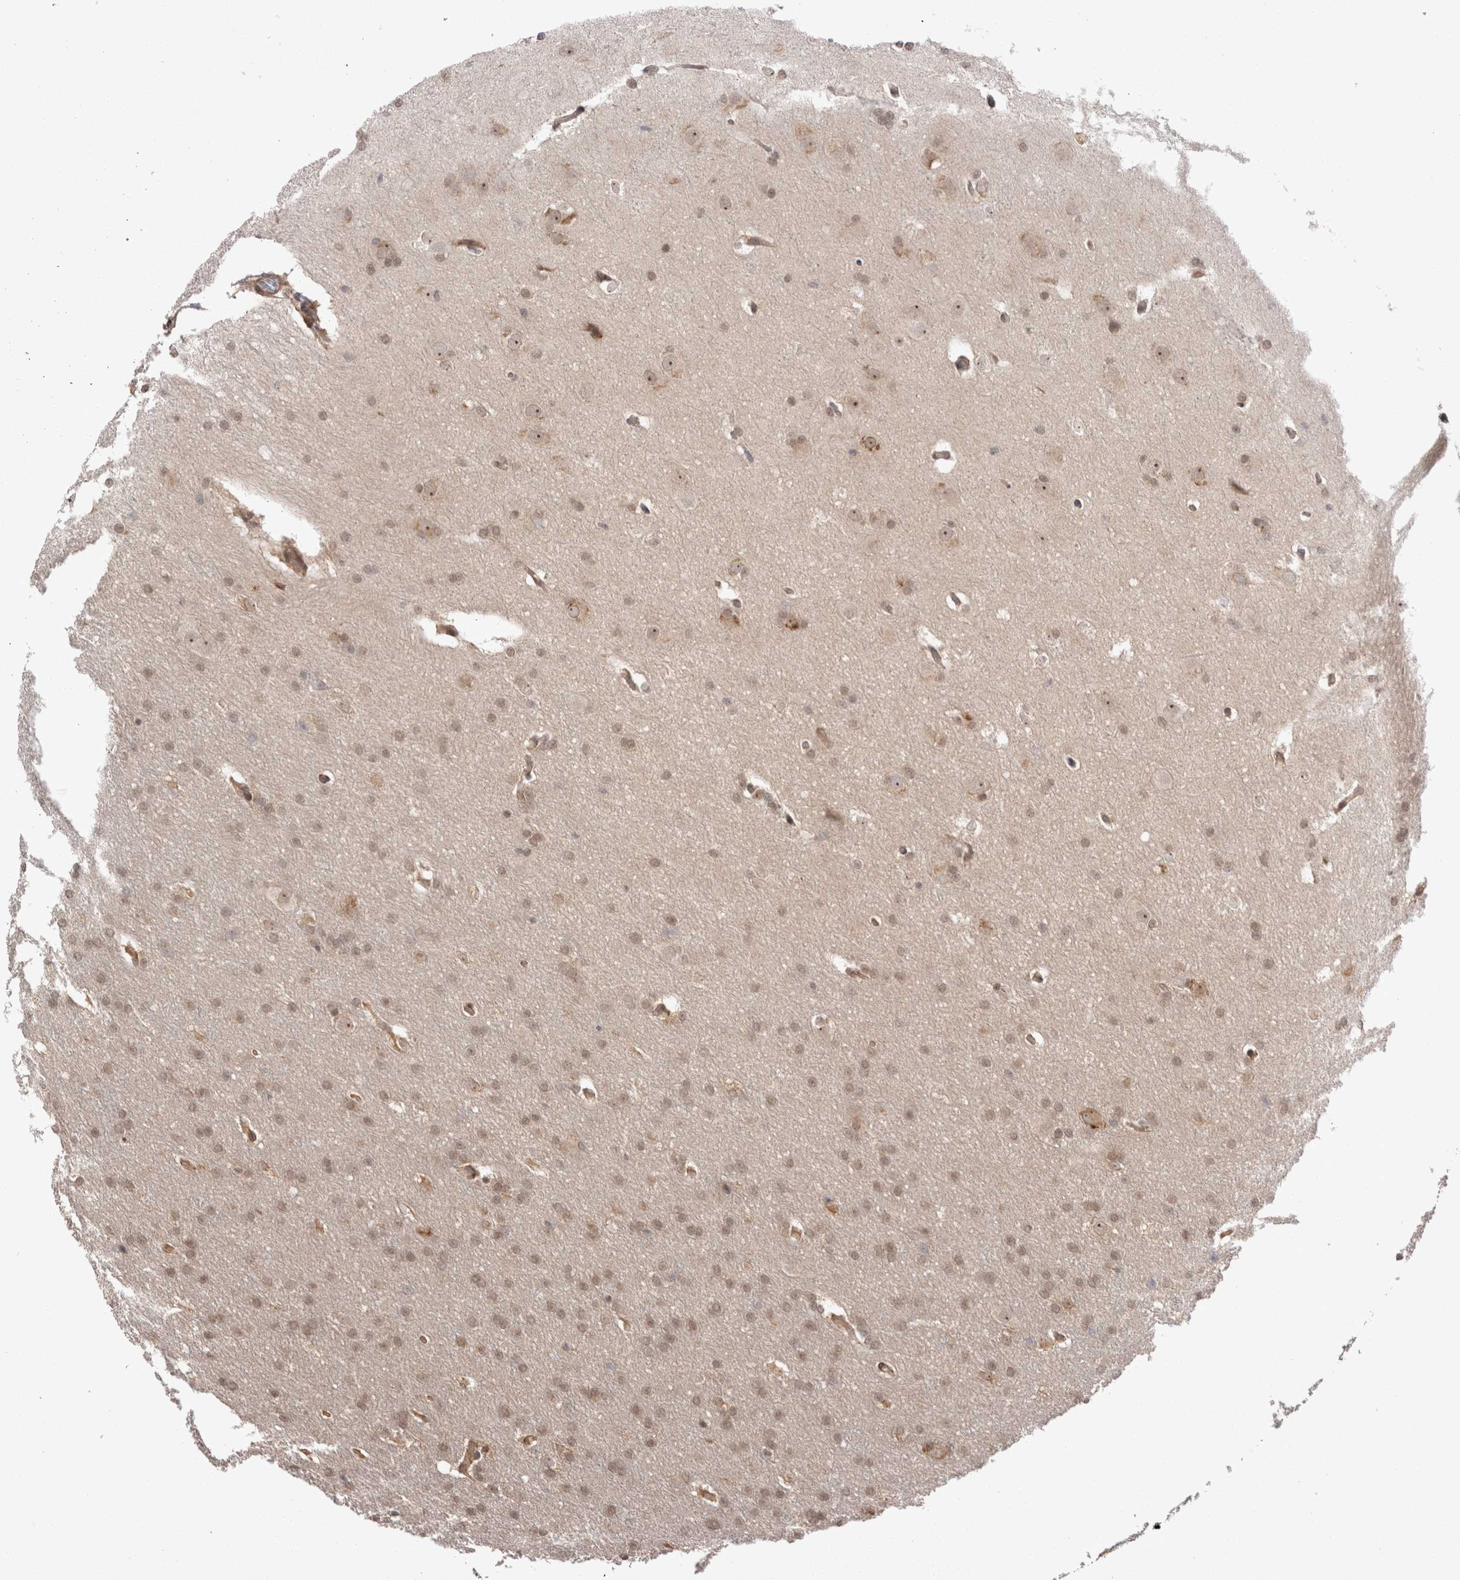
{"staining": {"intensity": "weak", "quantity": ">75%", "location": "cytoplasmic/membranous,nuclear"}, "tissue": "glioma", "cell_type": "Tumor cells", "image_type": "cancer", "snomed": [{"axis": "morphology", "description": "Glioma, malignant, Low grade"}, {"axis": "topography", "description": "Brain"}], "caption": "Human glioma stained with a protein marker demonstrates weak staining in tumor cells.", "gene": "EXOSC4", "patient": {"sex": "female", "age": 37}}